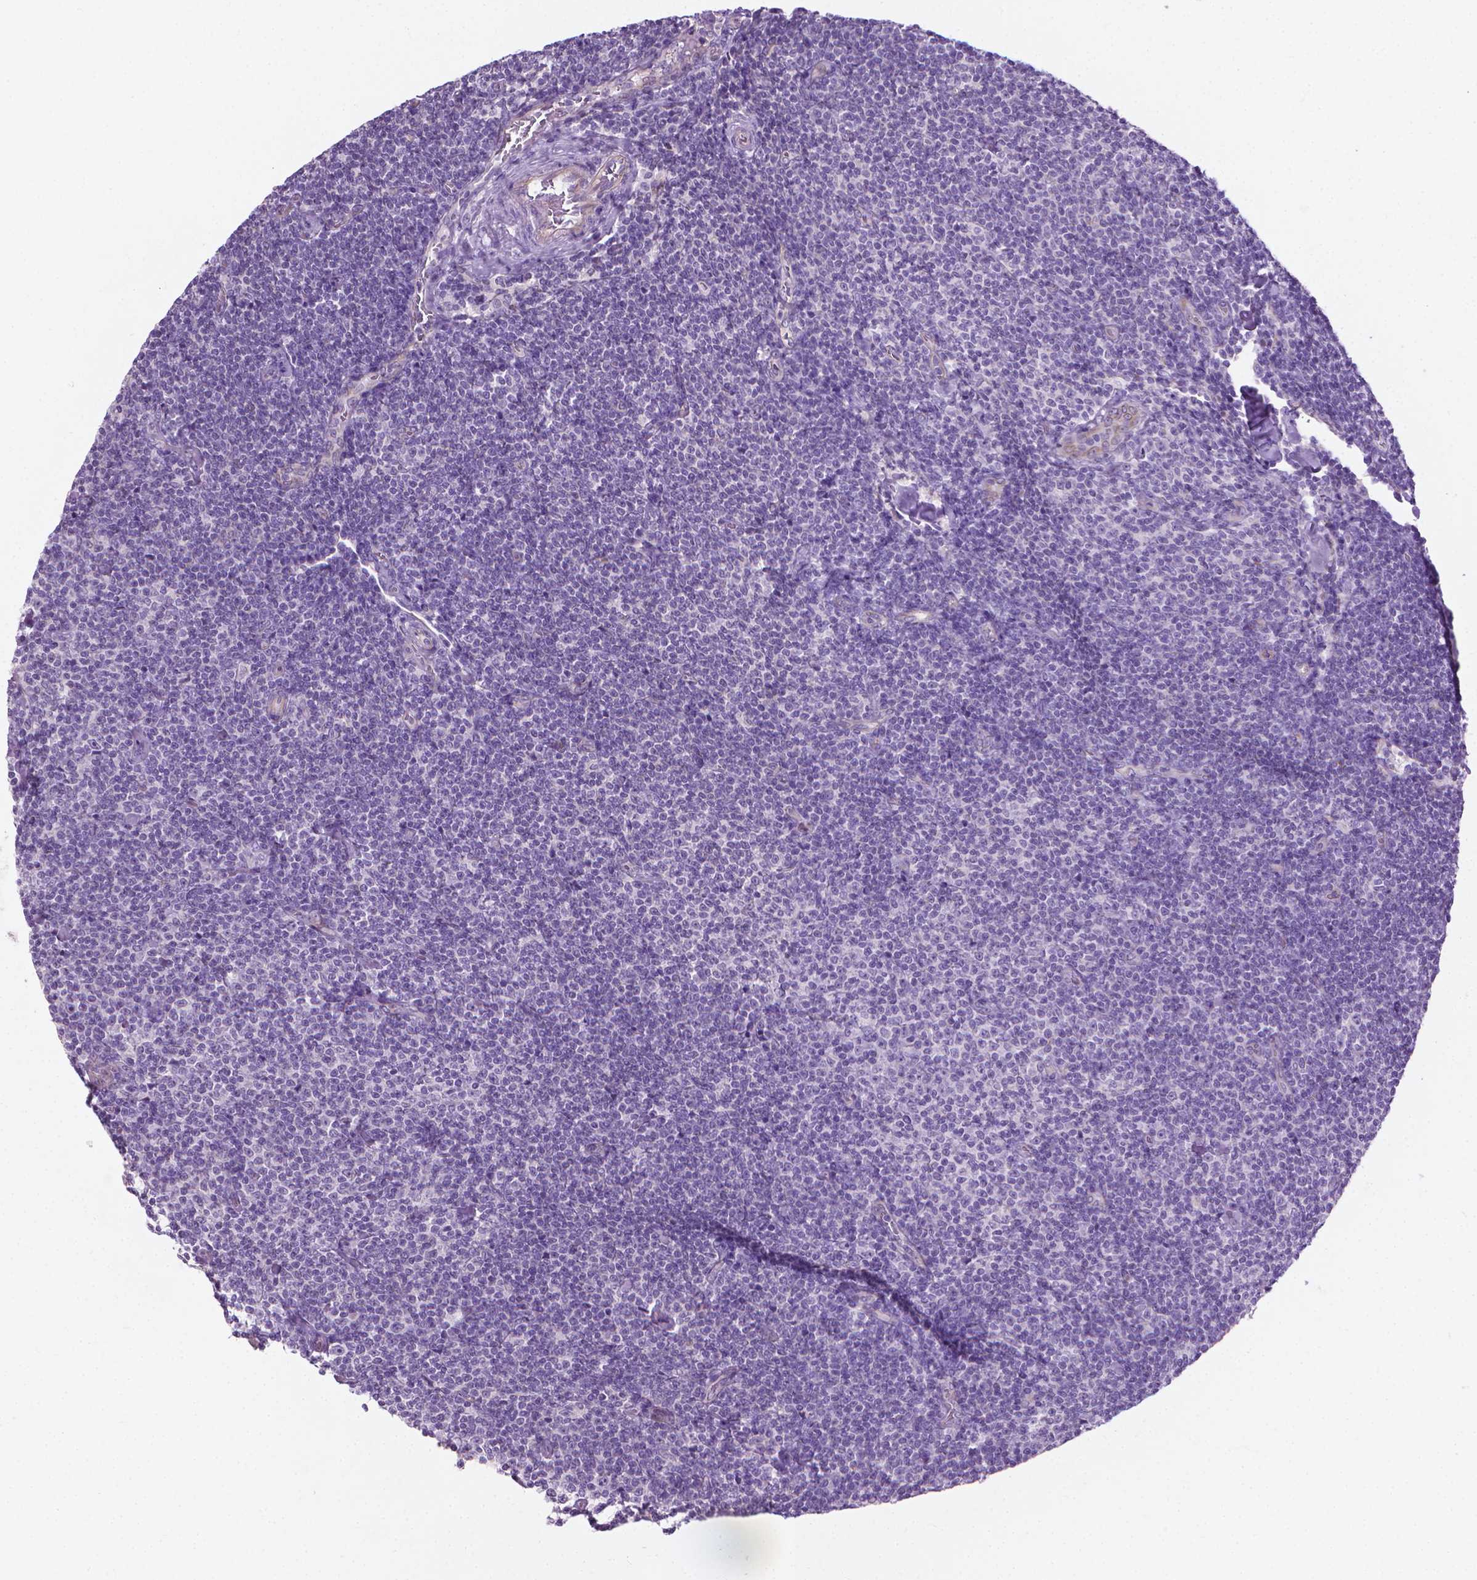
{"staining": {"intensity": "negative", "quantity": "none", "location": "none"}, "tissue": "lymphoma", "cell_type": "Tumor cells", "image_type": "cancer", "snomed": [{"axis": "morphology", "description": "Malignant lymphoma, non-Hodgkin's type, Low grade"}, {"axis": "topography", "description": "Lymph node"}], "caption": "Human lymphoma stained for a protein using IHC displays no expression in tumor cells.", "gene": "KRT73", "patient": {"sex": "male", "age": 81}}